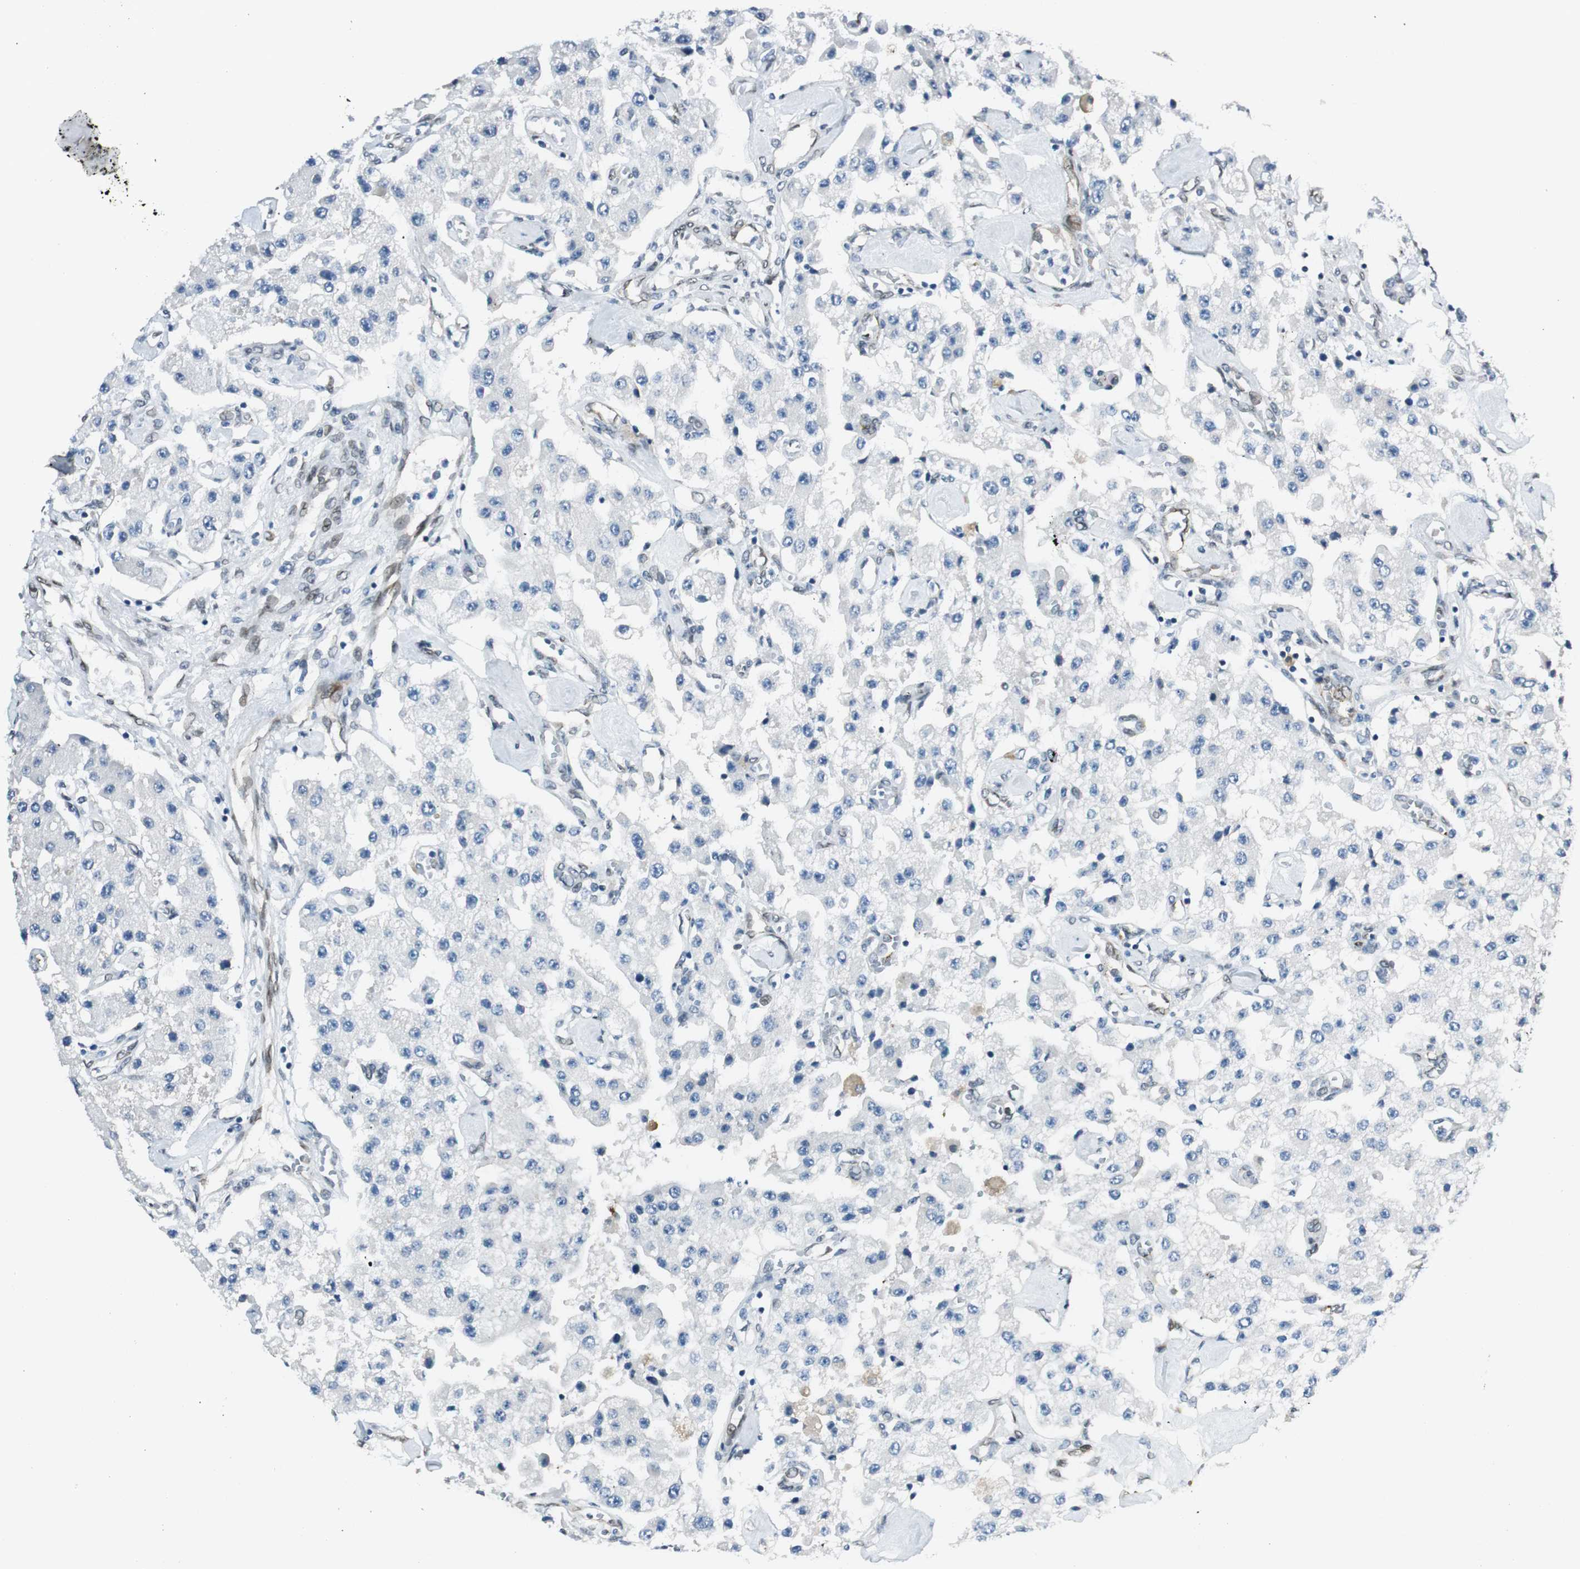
{"staining": {"intensity": "negative", "quantity": "none", "location": "none"}, "tissue": "carcinoid", "cell_type": "Tumor cells", "image_type": "cancer", "snomed": [{"axis": "morphology", "description": "Carcinoid, malignant, NOS"}, {"axis": "topography", "description": "Pancreas"}], "caption": "This histopathology image is of carcinoid stained with immunohistochemistry (IHC) to label a protein in brown with the nuclei are counter-stained blue. There is no expression in tumor cells.", "gene": "TMEM260", "patient": {"sex": "male", "age": 41}}